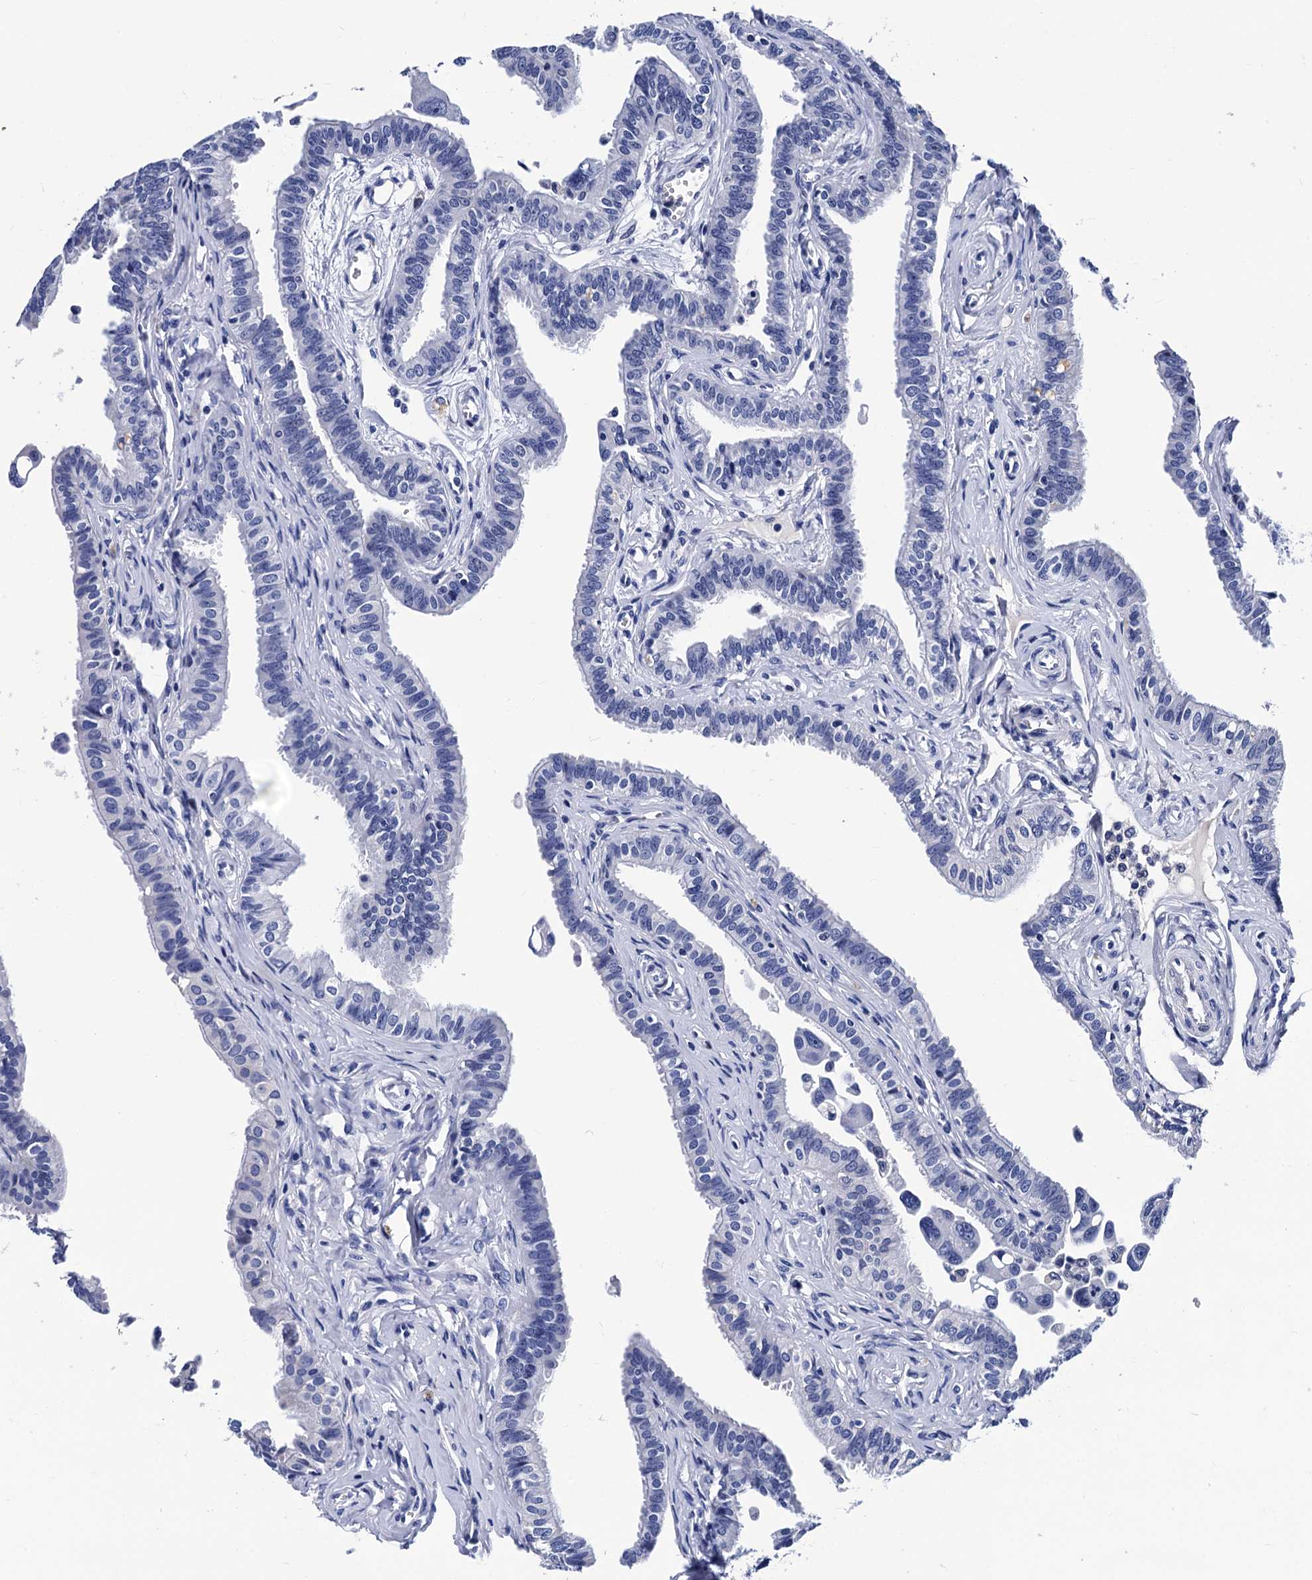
{"staining": {"intensity": "negative", "quantity": "none", "location": "none"}, "tissue": "fallopian tube", "cell_type": "Glandular cells", "image_type": "normal", "snomed": [{"axis": "morphology", "description": "Normal tissue, NOS"}, {"axis": "morphology", "description": "Carcinoma, NOS"}, {"axis": "topography", "description": "Fallopian tube"}, {"axis": "topography", "description": "Ovary"}], "caption": "Human fallopian tube stained for a protein using IHC displays no positivity in glandular cells.", "gene": "LRRC30", "patient": {"sex": "female", "age": 59}}